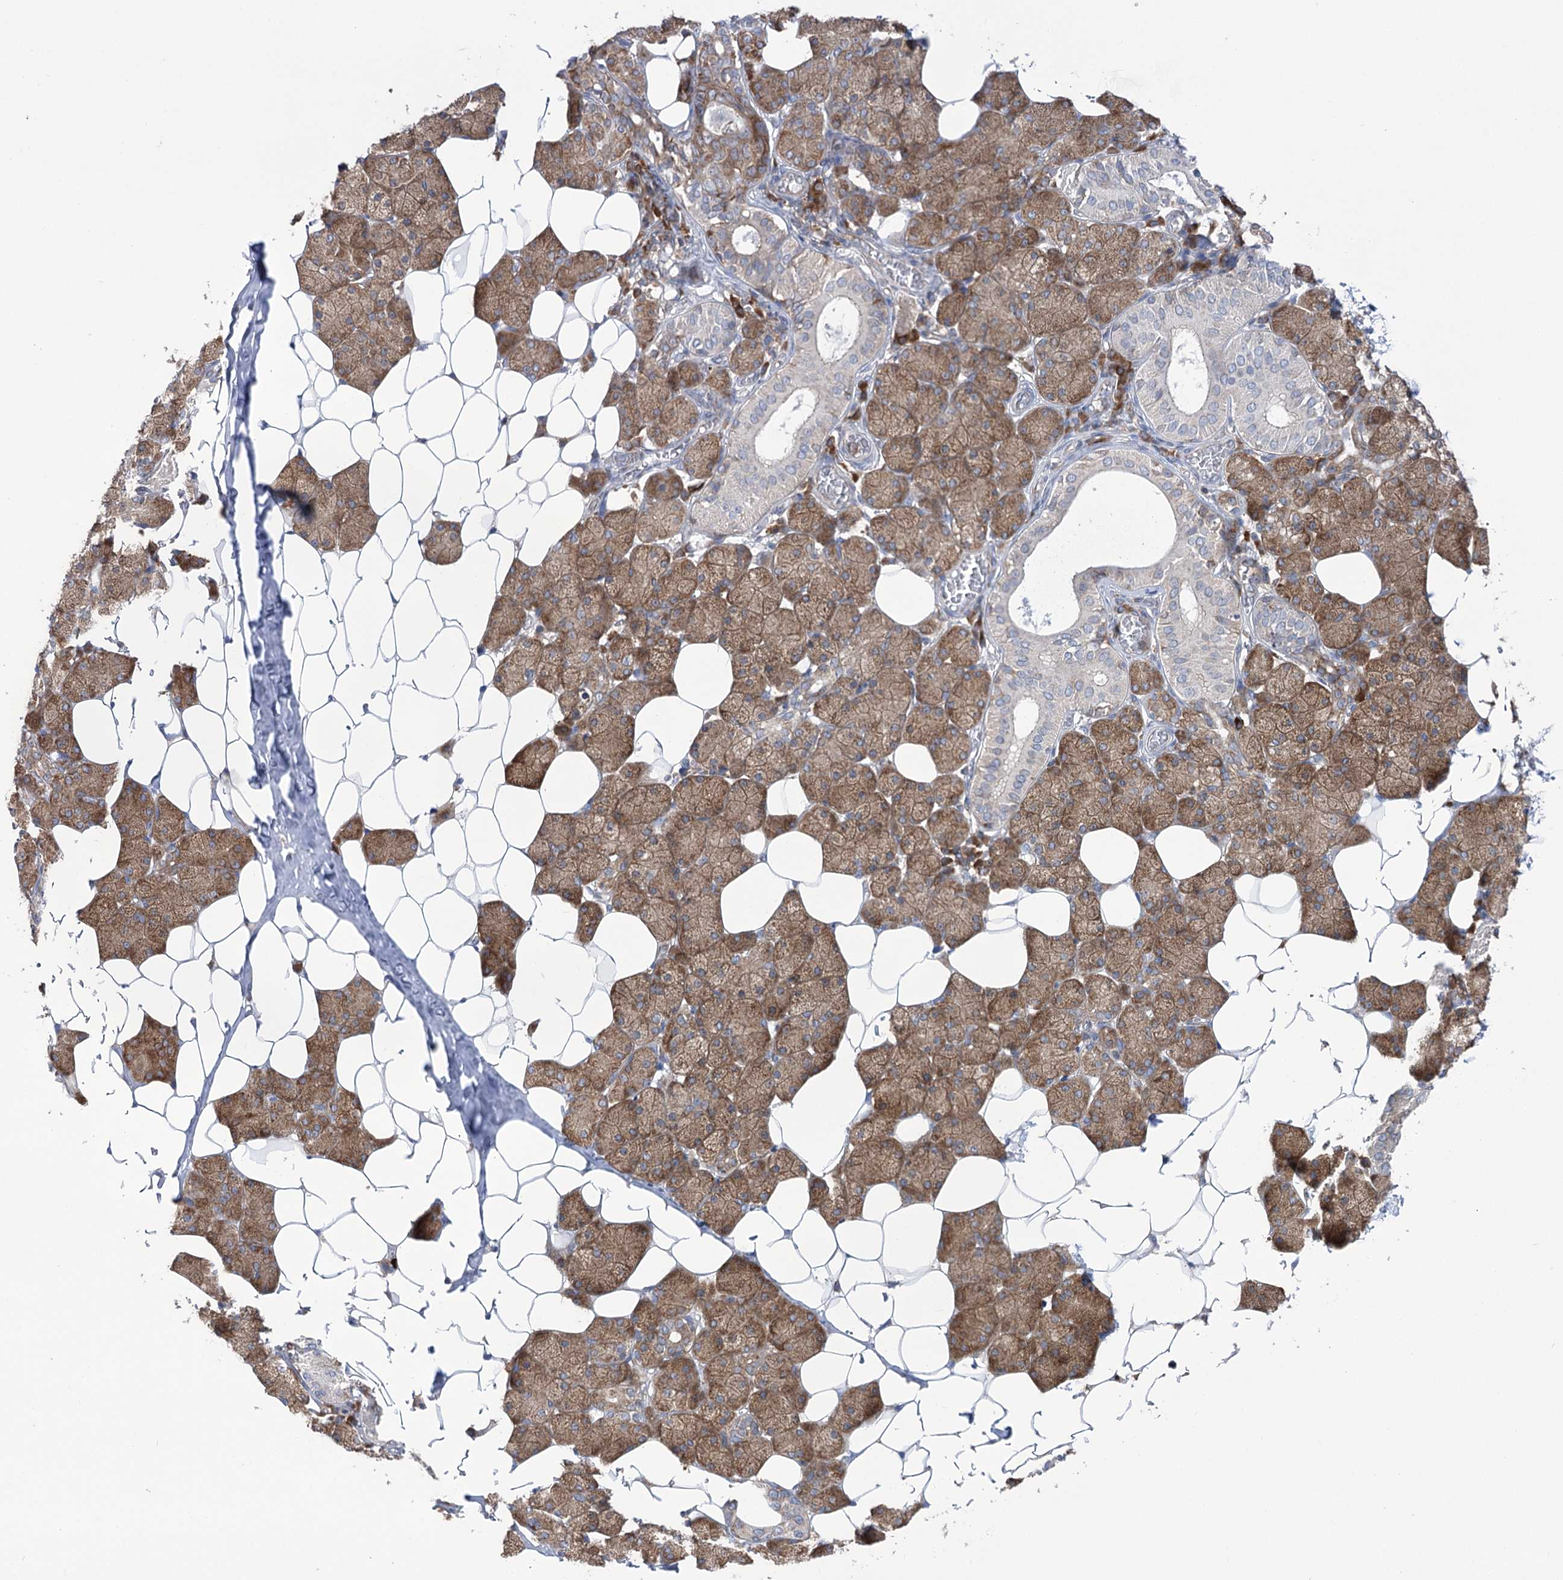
{"staining": {"intensity": "moderate", "quantity": ">75%", "location": "cytoplasmic/membranous"}, "tissue": "salivary gland", "cell_type": "Glandular cells", "image_type": "normal", "snomed": [{"axis": "morphology", "description": "Normal tissue, NOS"}, {"axis": "topography", "description": "Salivary gland"}], "caption": "The photomicrograph shows immunohistochemical staining of normal salivary gland. There is moderate cytoplasmic/membranous staining is identified in approximately >75% of glandular cells.", "gene": "ZNF622", "patient": {"sex": "female", "age": 33}}